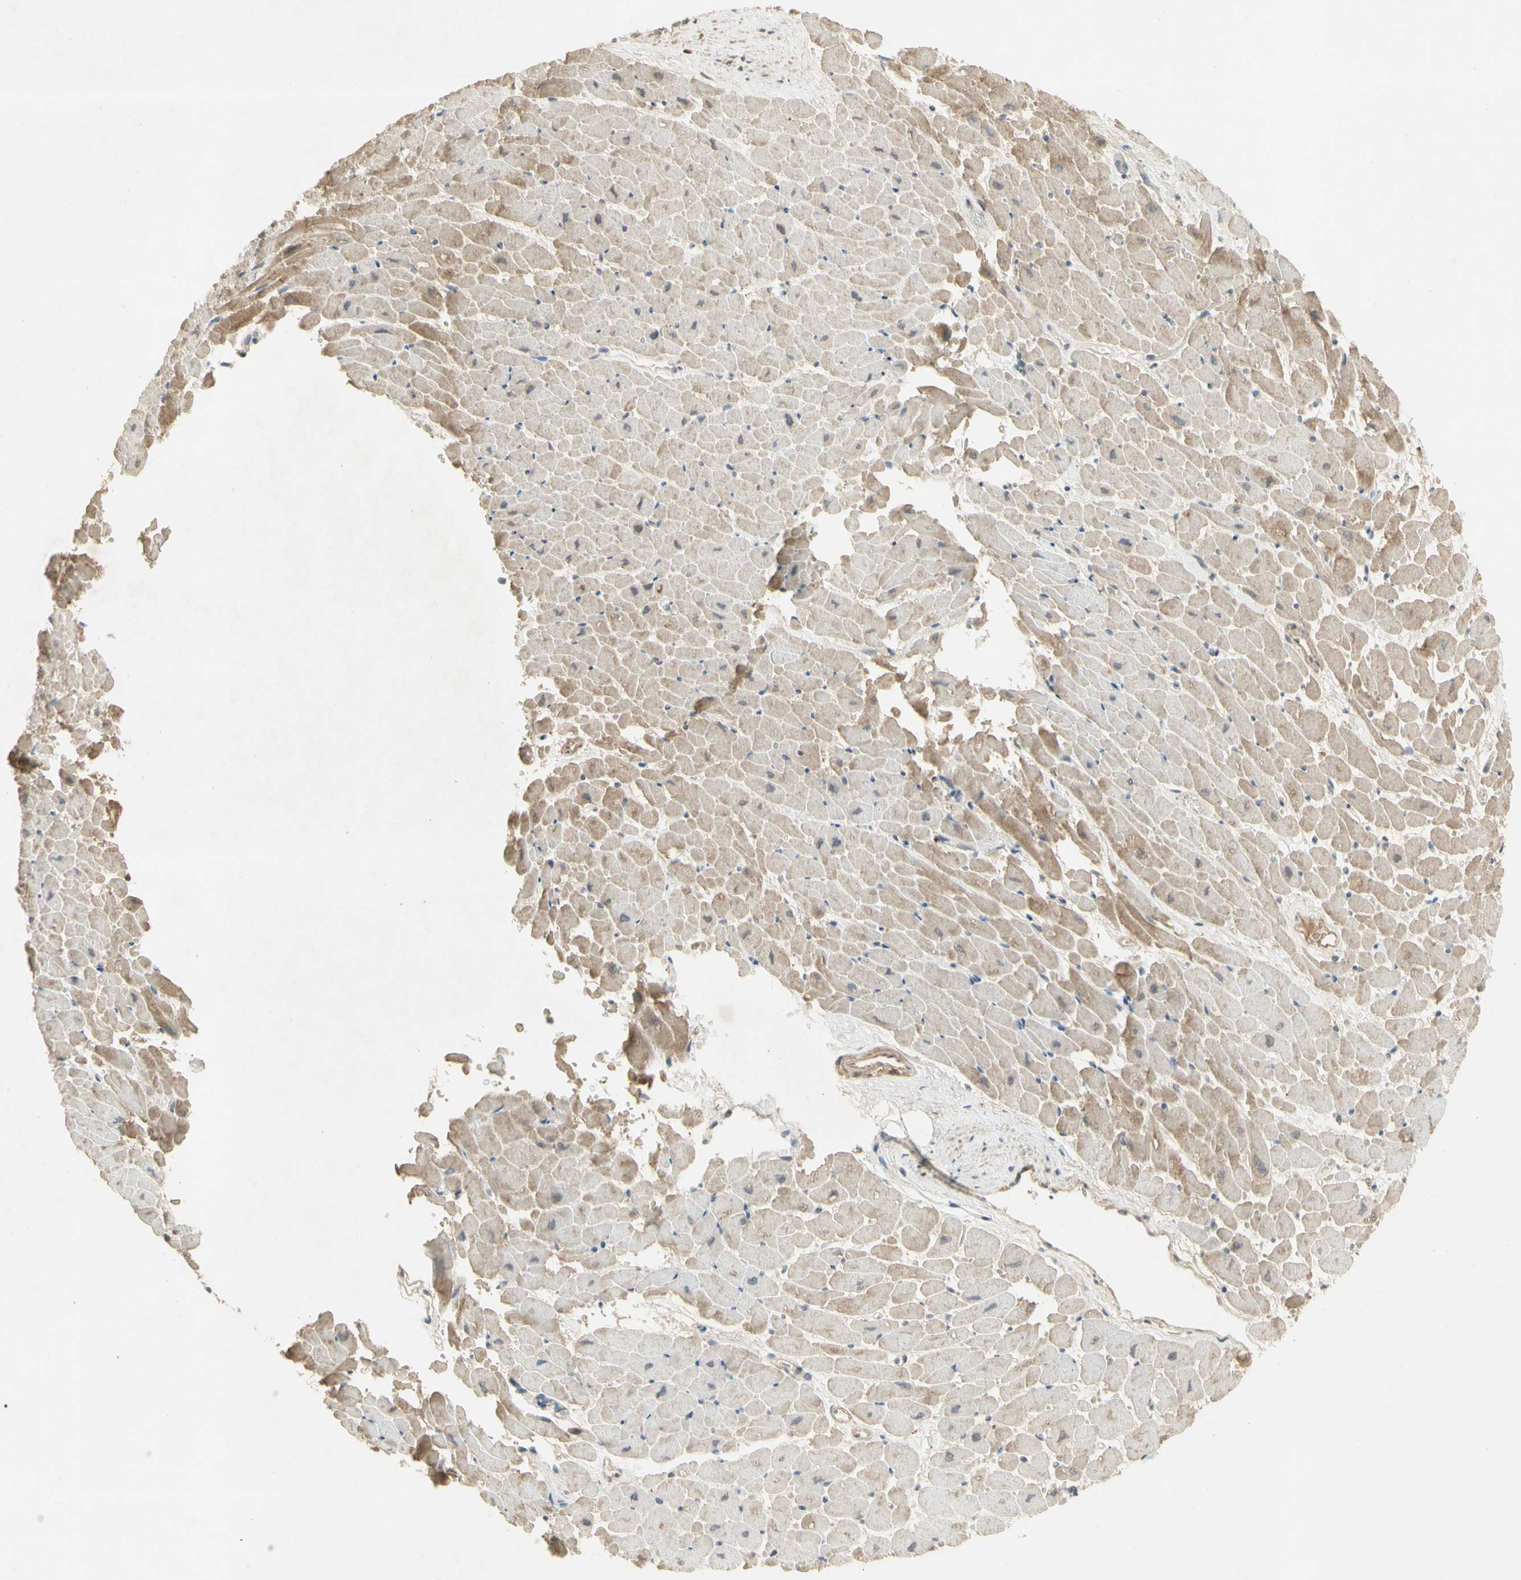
{"staining": {"intensity": "weak", "quantity": "<25%", "location": "cytoplasmic/membranous"}, "tissue": "heart muscle", "cell_type": "Cardiomyocytes", "image_type": "normal", "snomed": [{"axis": "morphology", "description": "Normal tissue, NOS"}, {"axis": "topography", "description": "Heart"}], "caption": "Cardiomyocytes show no significant staining in unremarkable heart muscle.", "gene": "NRG4", "patient": {"sex": "male", "age": 45}}